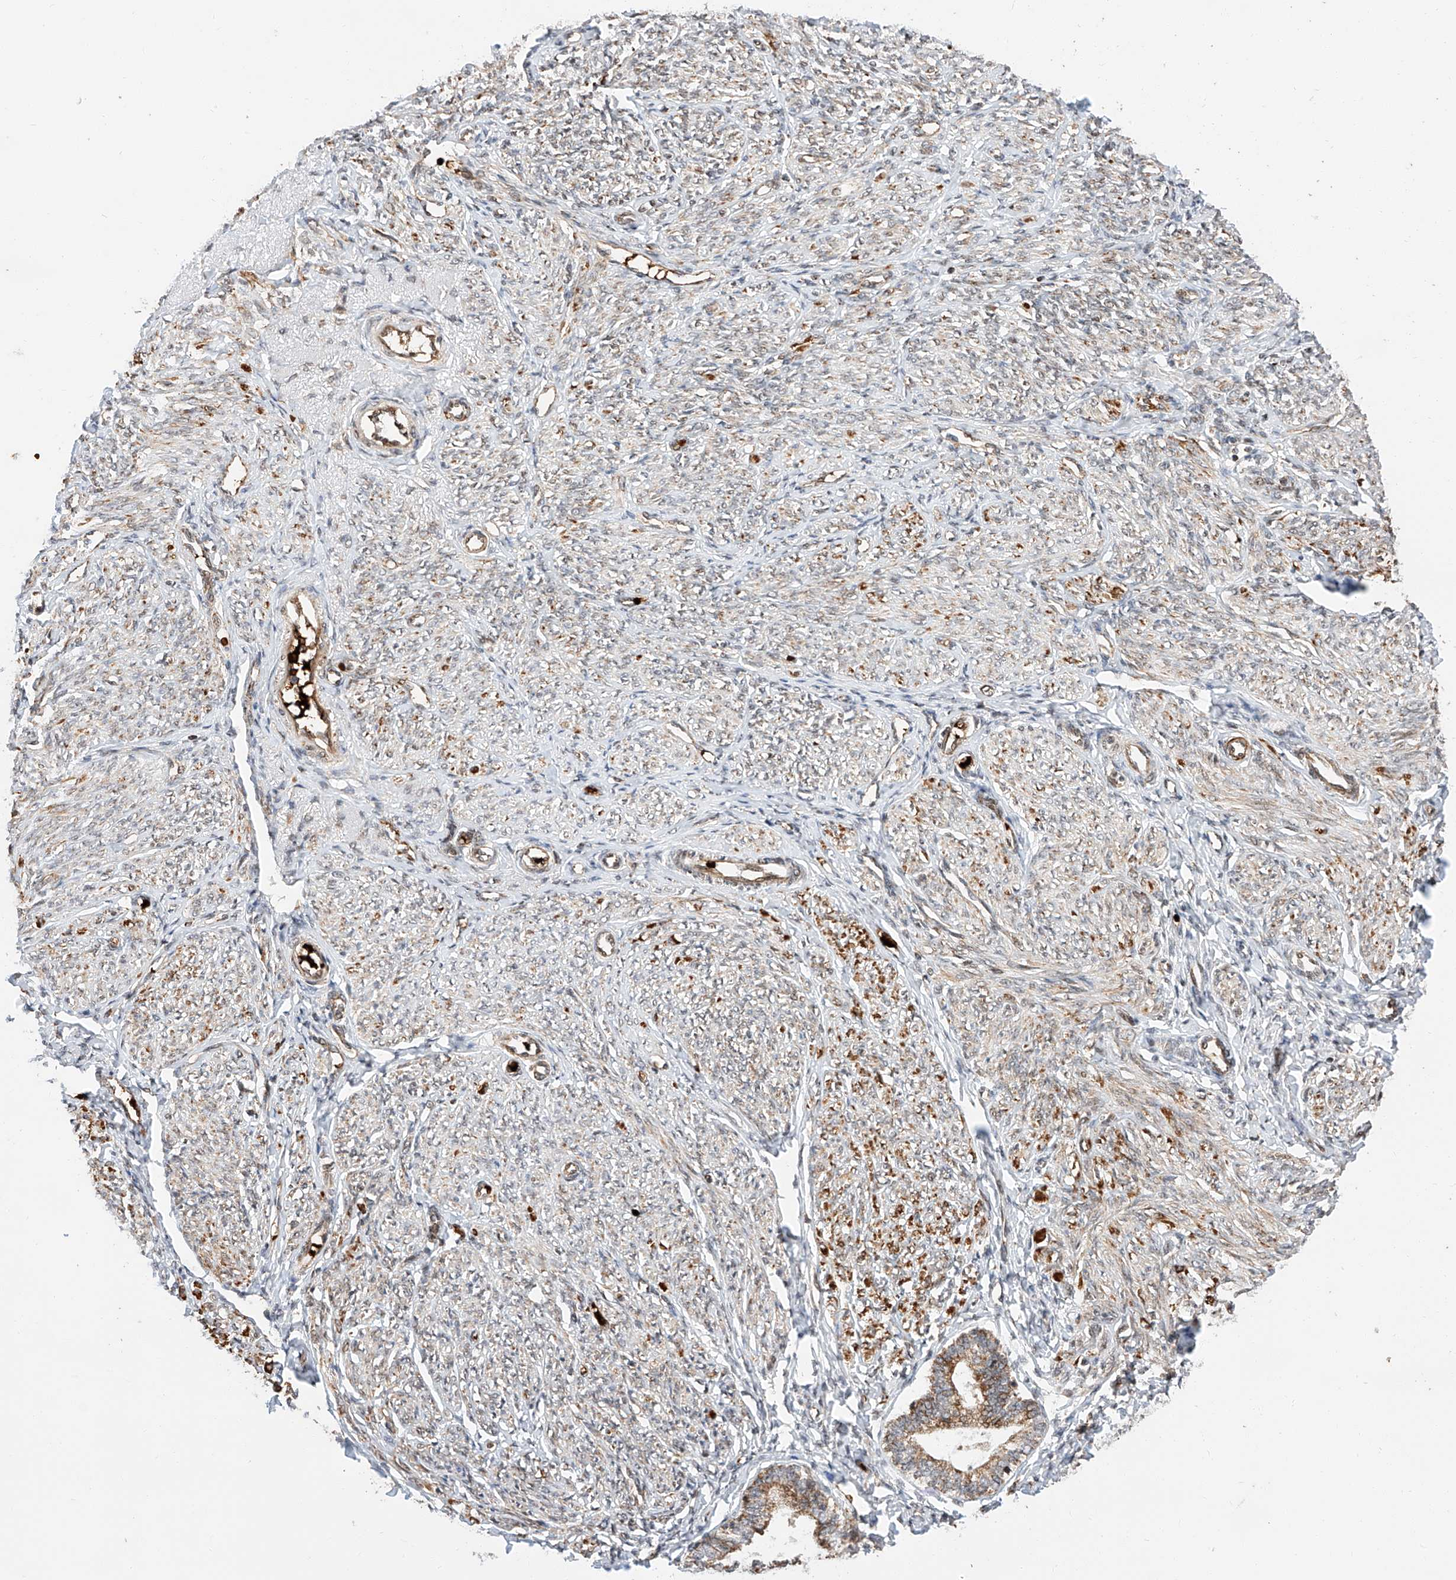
{"staining": {"intensity": "negative", "quantity": "none", "location": "none"}, "tissue": "endometrium", "cell_type": "Cells in endometrial stroma", "image_type": "normal", "snomed": [{"axis": "morphology", "description": "Normal tissue, NOS"}, {"axis": "topography", "description": "Endometrium"}], "caption": "DAB immunohistochemical staining of unremarkable human endometrium demonstrates no significant expression in cells in endometrial stroma. (Stains: DAB immunohistochemistry (IHC) with hematoxylin counter stain, Microscopy: brightfield microscopy at high magnification).", "gene": "THTPA", "patient": {"sex": "female", "age": 72}}